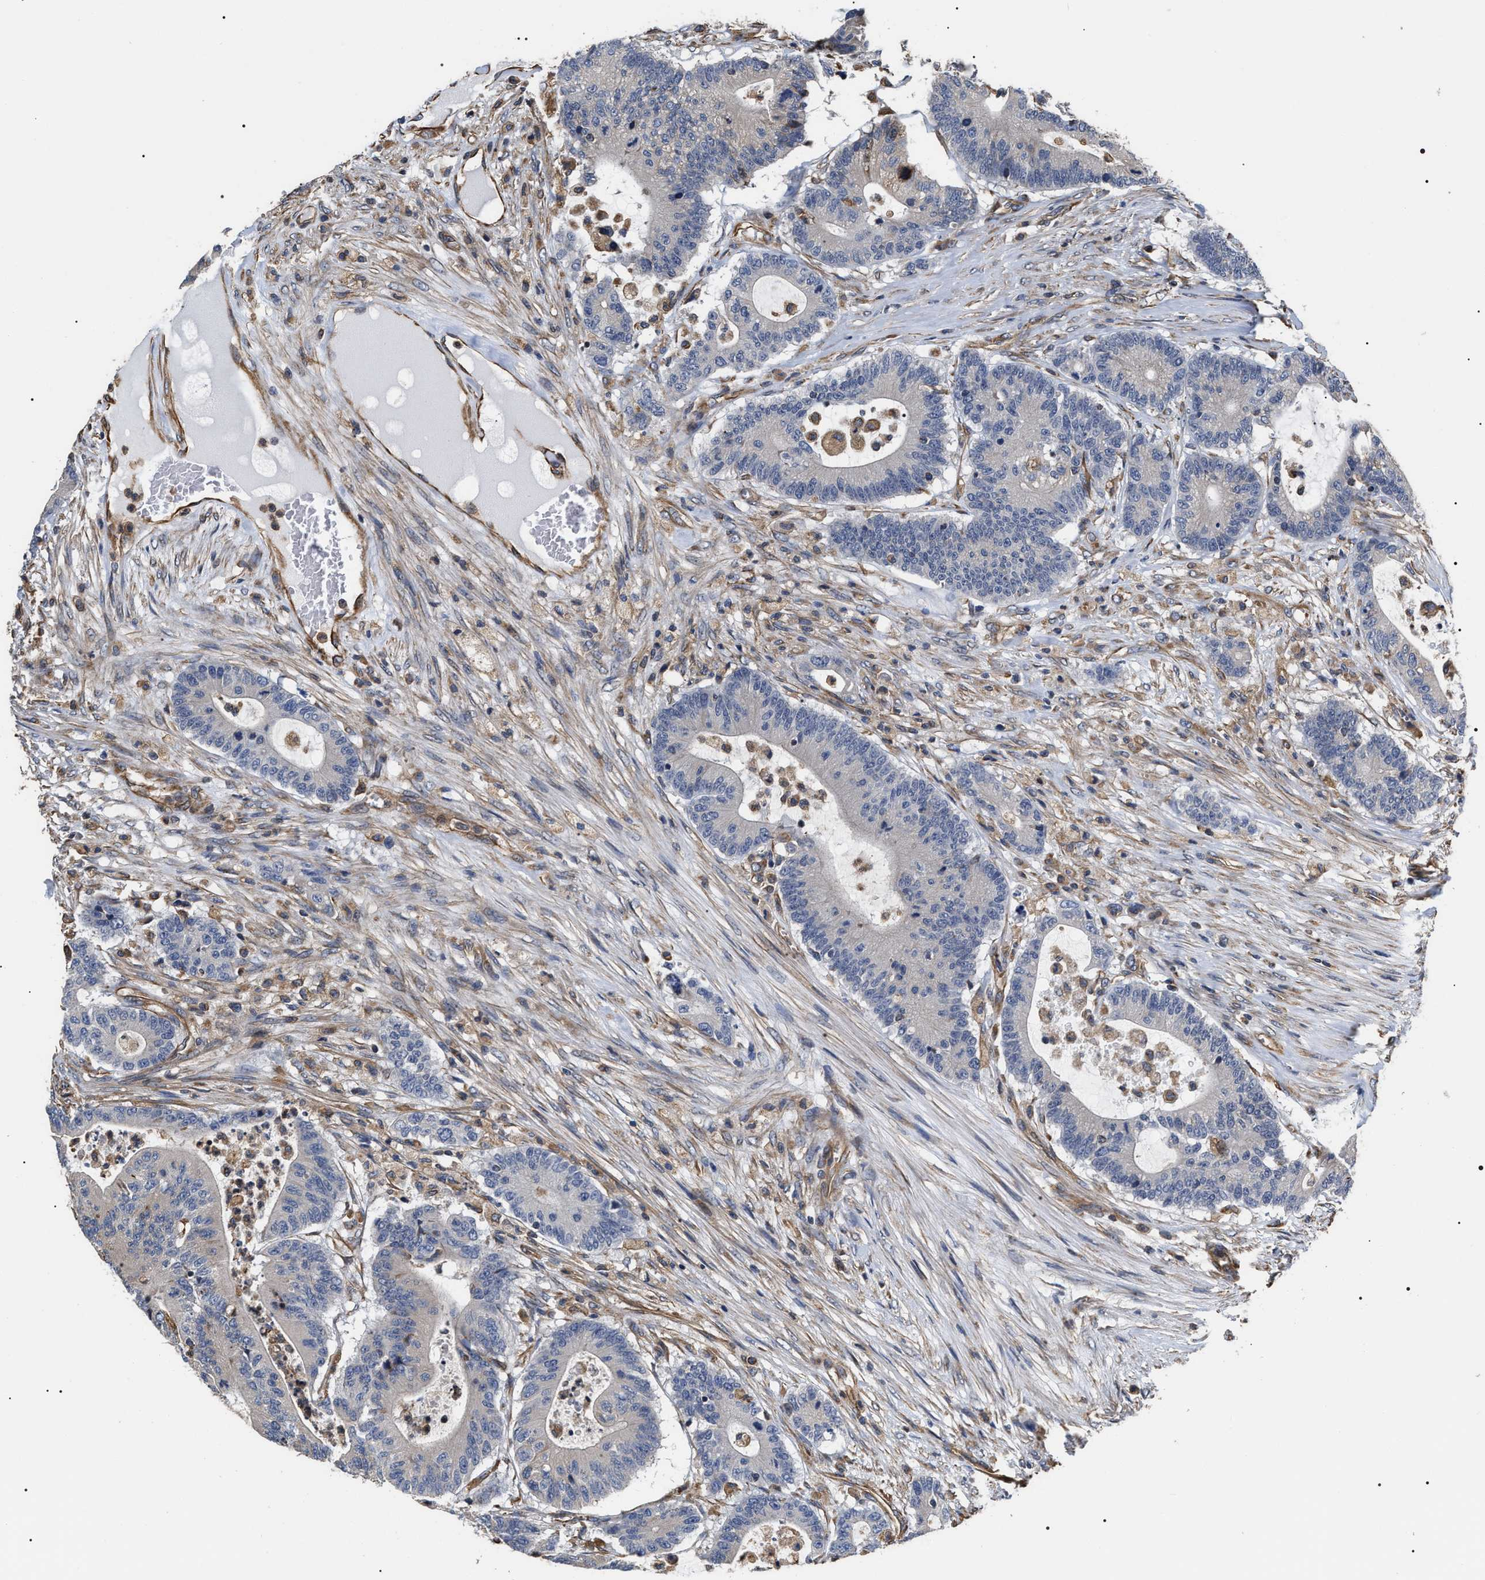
{"staining": {"intensity": "negative", "quantity": "none", "location": "none"}, "tissue": "colorectal cancer", "cell_type": "Tumor cells", "image_type": "cancer", "snomed": [{"axis": "morphology", "description": "Adenocarcinoma, NOS"}, {"axis": "topography", "description": "Colon"}], "caption": "Human colorectal adenocarcinoma stained for a protein using immunohistochemistry (IHC) exhibits no expression in tumor cells.", "gene": "TSPAN33", "patient": {"sex": "female", "age": 84}}